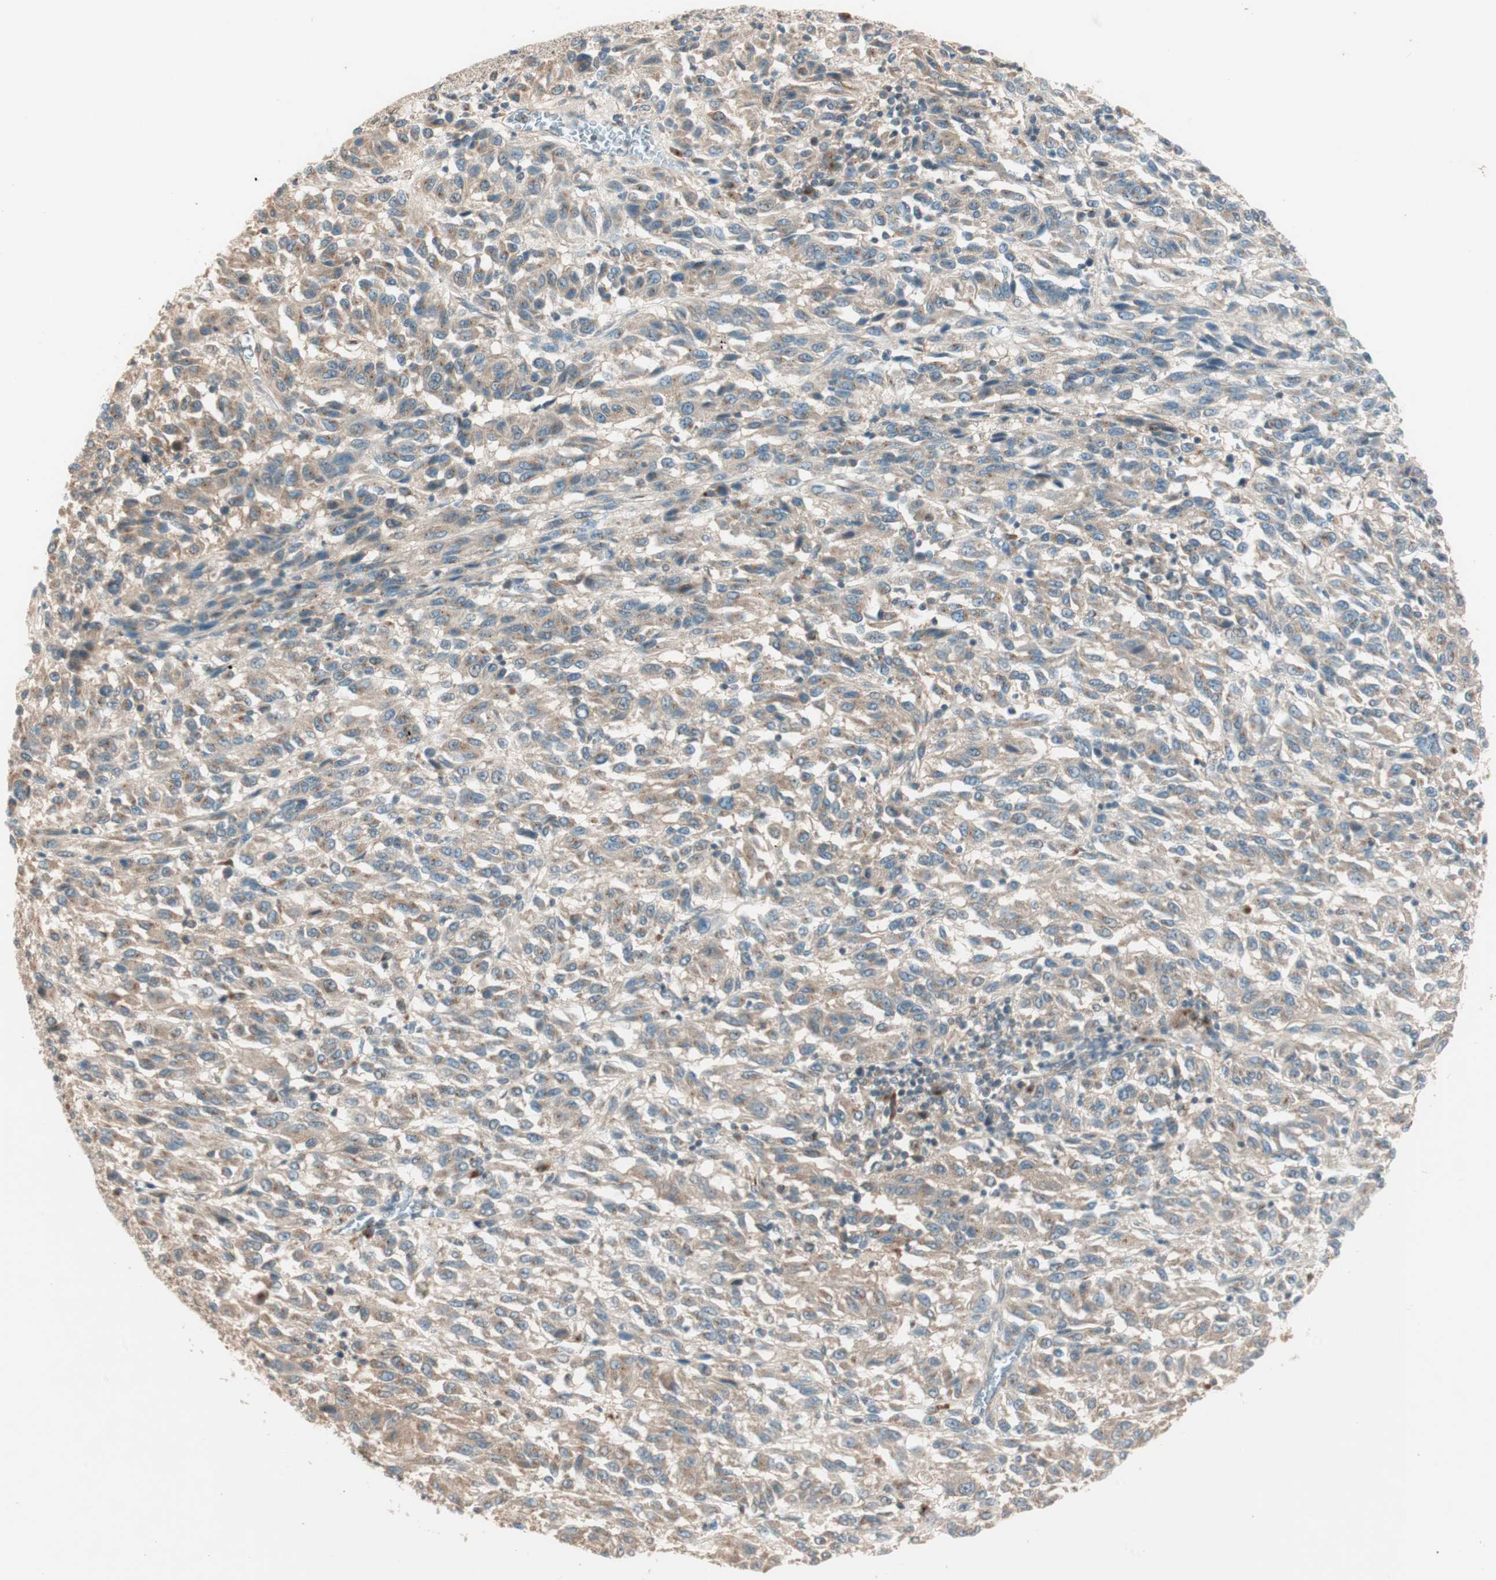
{"staining": {"intensity": "weak", "quantity": ">75%", "location": "cytoplasmic/membranous"}, "tissue": "melanoma", "cell_type": "Tumor cells", "image_type": "cancer", "snomed": [{"axis": "morphology", "description": "Malignant melanoma, Metastatic site"}, {"axis": "topography", "description": "Lung"}], "caption": "This photomicrograph demonstrates immunohistochemistry staining of human melanoma, with low weak cytoplasmic/membranous expression in about >75% of tumor cells.", "gene": "SEC16A", "patient": {"sex": "male", "age": 64}}